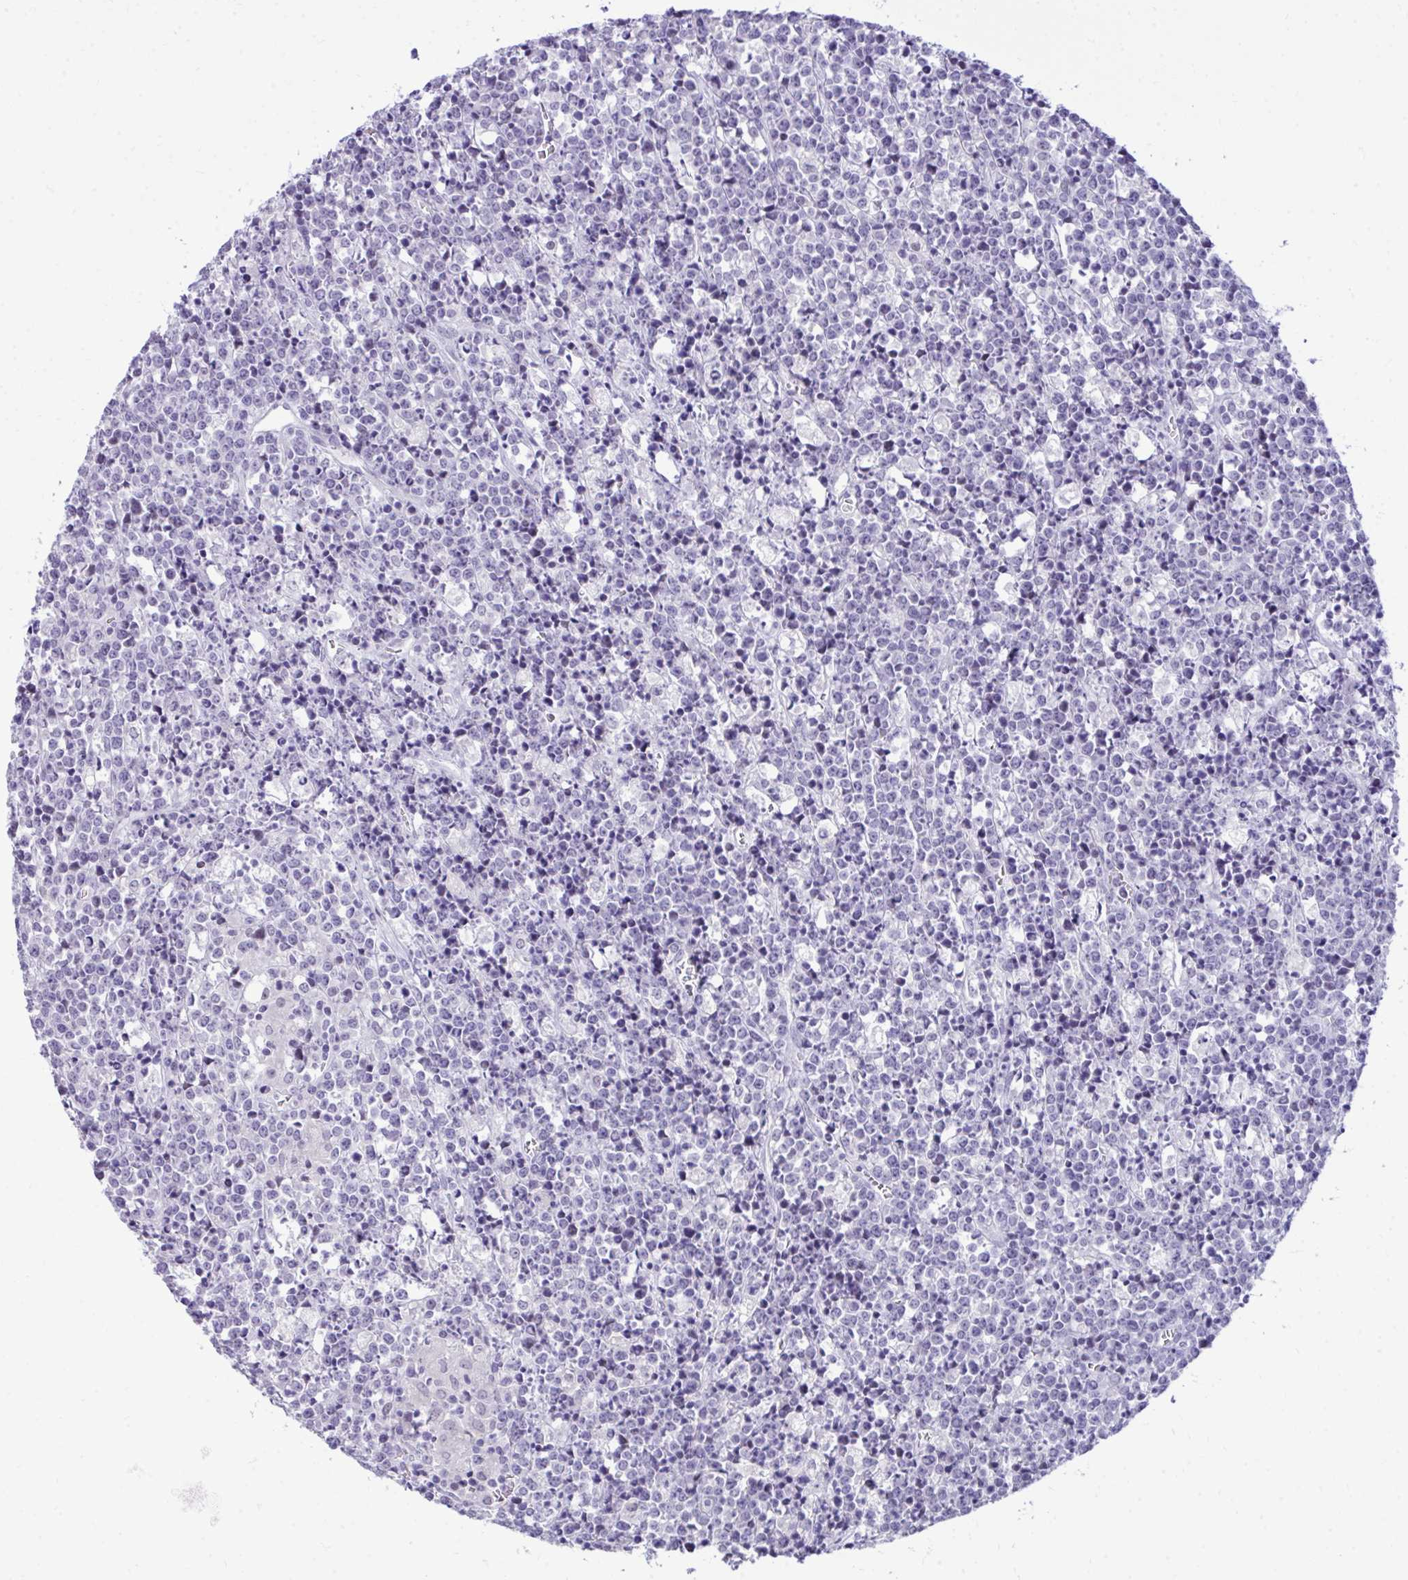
{"staining": {"intensity": "negative", "quantity": "none", "location": "none"}, "tissue": "lymphoma", "cell_type": "Tumor cells", "image_type": "cancer", "snomed": [{"axis": "morphology", "description": "Malignant lymphoma, non-Hodgkin's type, High grade"}, {"axis": "topography", "description": "Ovary"}], "caption": "A high-resolution photomicrograph shows immunohistochemistry staining of high-grade malignant lymphoma, non-Hodgkin's type, which reveals no significant positivity in tumor cells.", "gene": "EID3", "patient": {"sex": "female", "age": 56}}